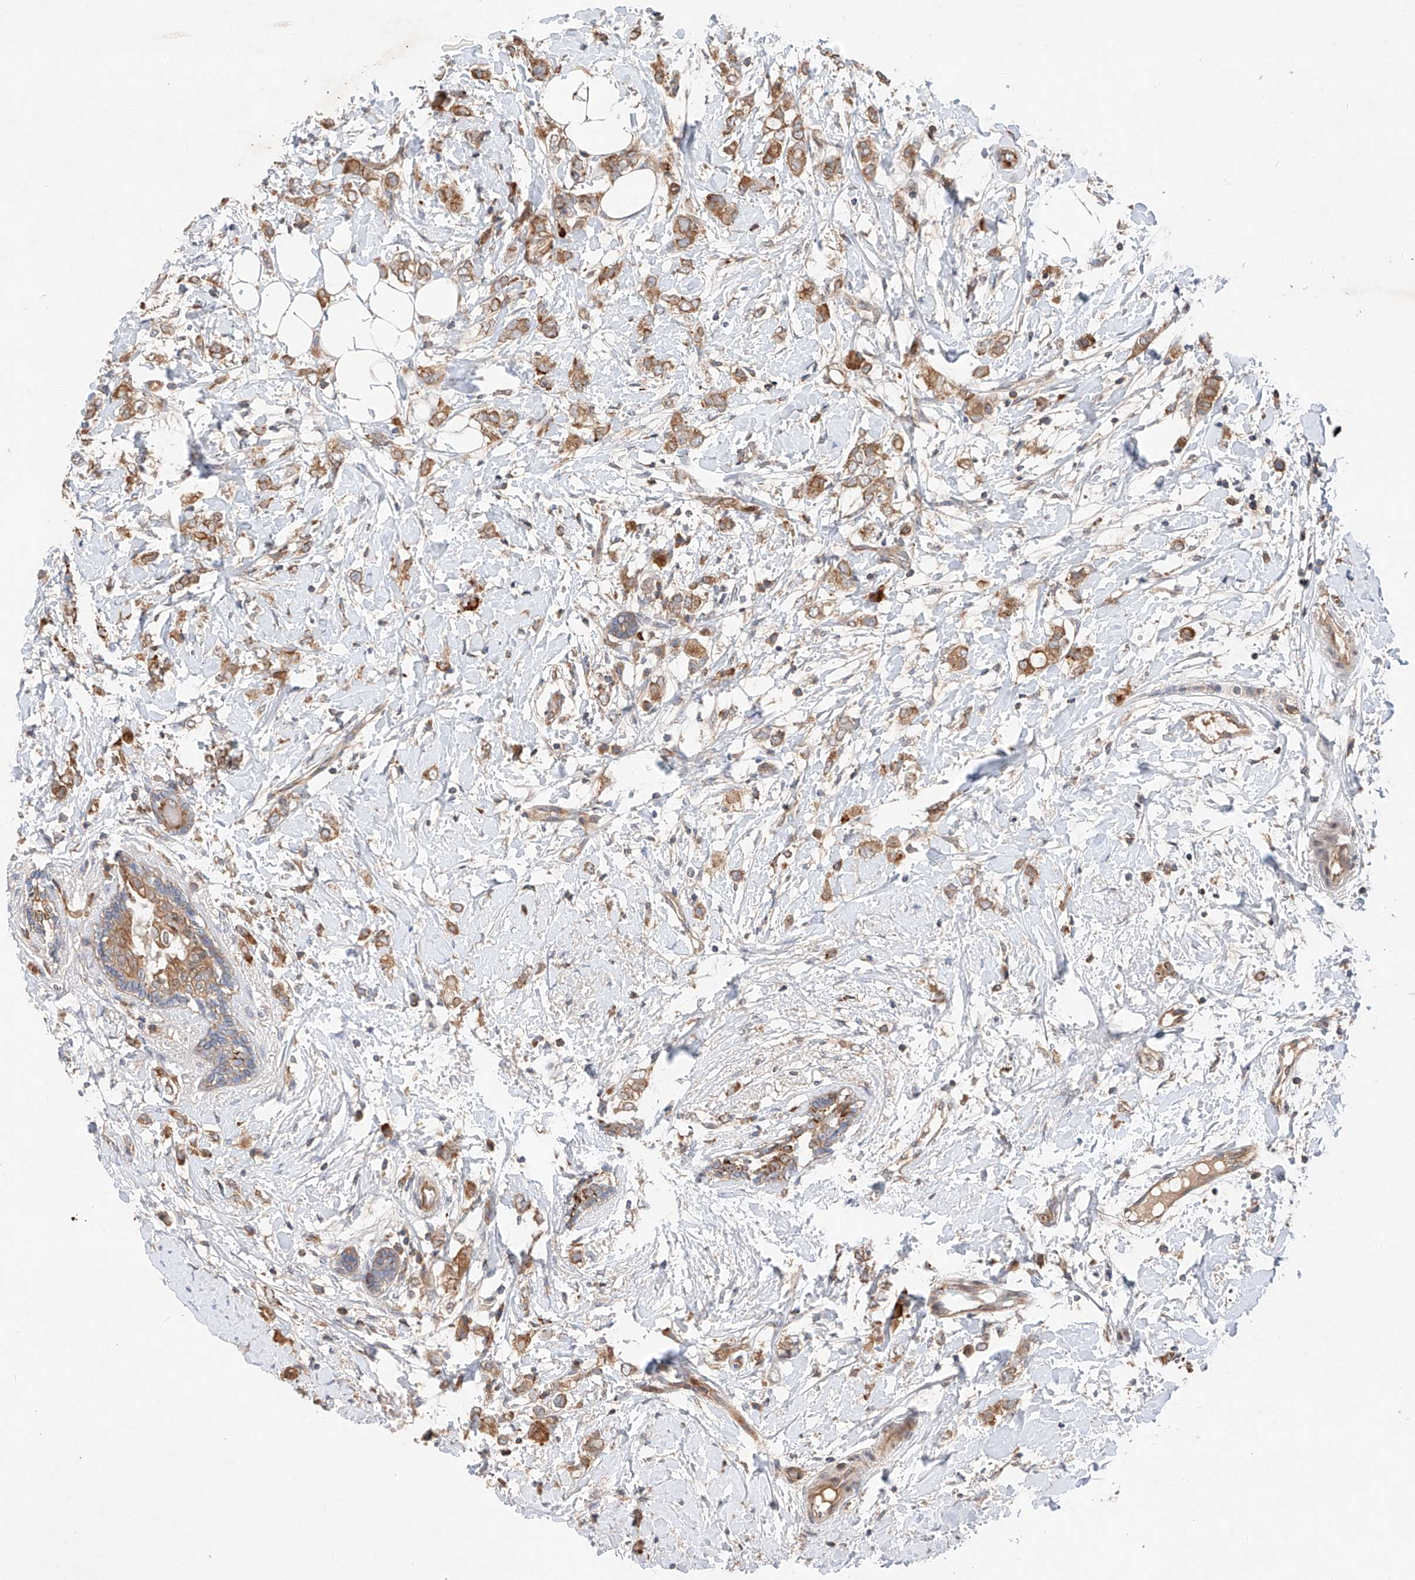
{"staining": {"intensity": "moderate", "quantity": ">75%", "location": "cytoplasmic/membranous"}, "tissue": "breast cancer", "cell_type": "Tumor cells", "image_type": "cancer", "snomed": [{"axis": "morphology", "description": "Normal tissue, NOS"}, {"axis": "morphology", "description": "Lobular carcinoma"}, {"axis": "topography", "description": "Breast"}], "caption": "Moderate cytoplasmic/membranous staining is seen in approximately >75% of tumor cells in breast cancer.", "gene": "RUSC1", "patient": {"sex": "female", "age": 47}}